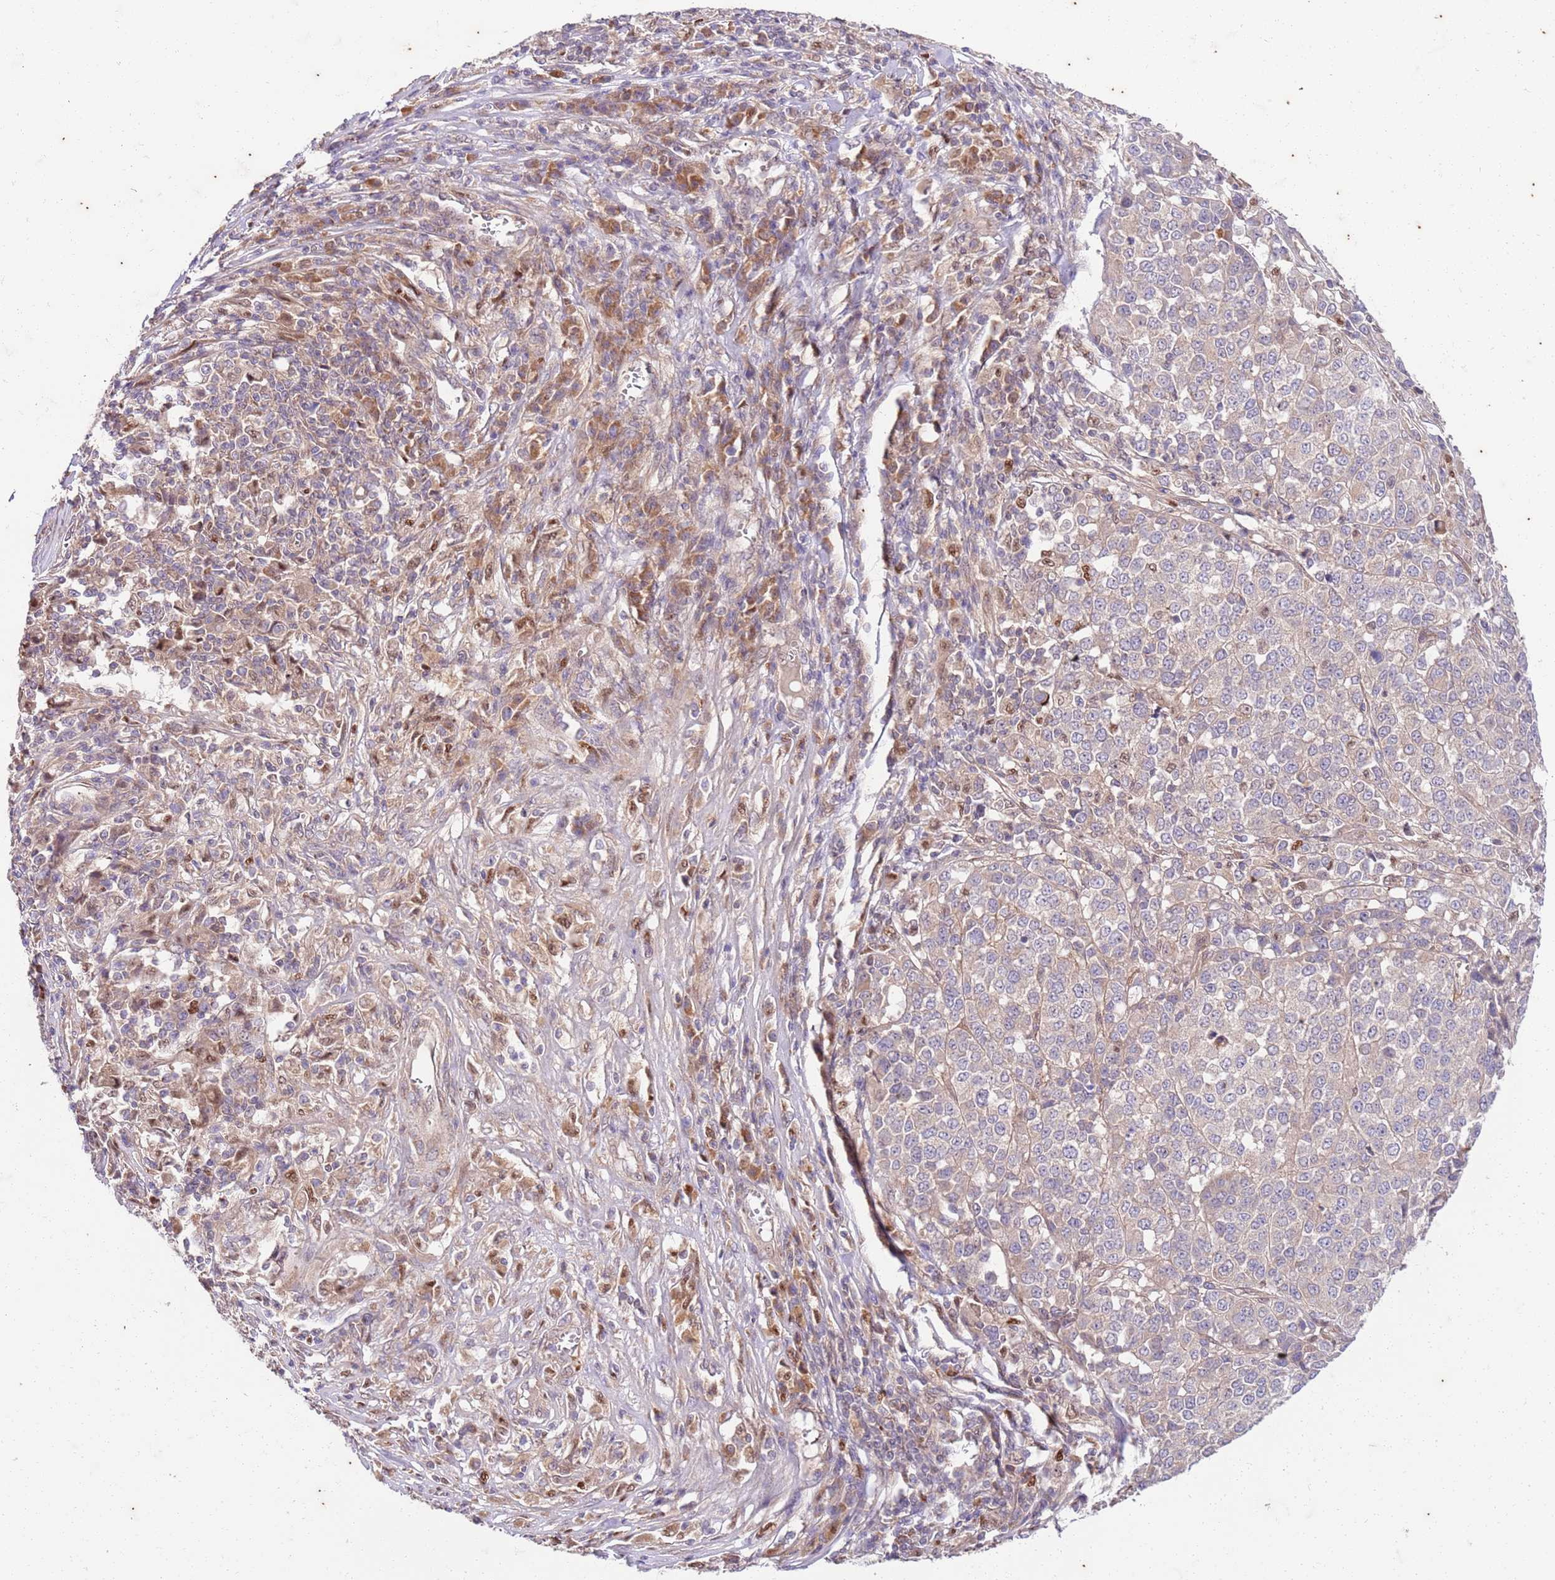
{"staining": {"intensity": "weak", "quantity": "25%-75%", "location": "cytoplasmic/membranous"}, "tissue": "melanoma", "cell_type": "Tumor cells", "image_type": "cancer", "snomed": [{"axis": "morphology", "description": "Malignant melanoma, Metastatic site"}, {"axis": "topography", "description": "Lymph node"}], "caption": "Weak cytoplasmic/membranous staining for a protein is seen in about 25%-75% of tumor cells of melanoma using immunohistochemistry.", "gene": "OSBP", "patient": {"sex": "male", "age": 44}}